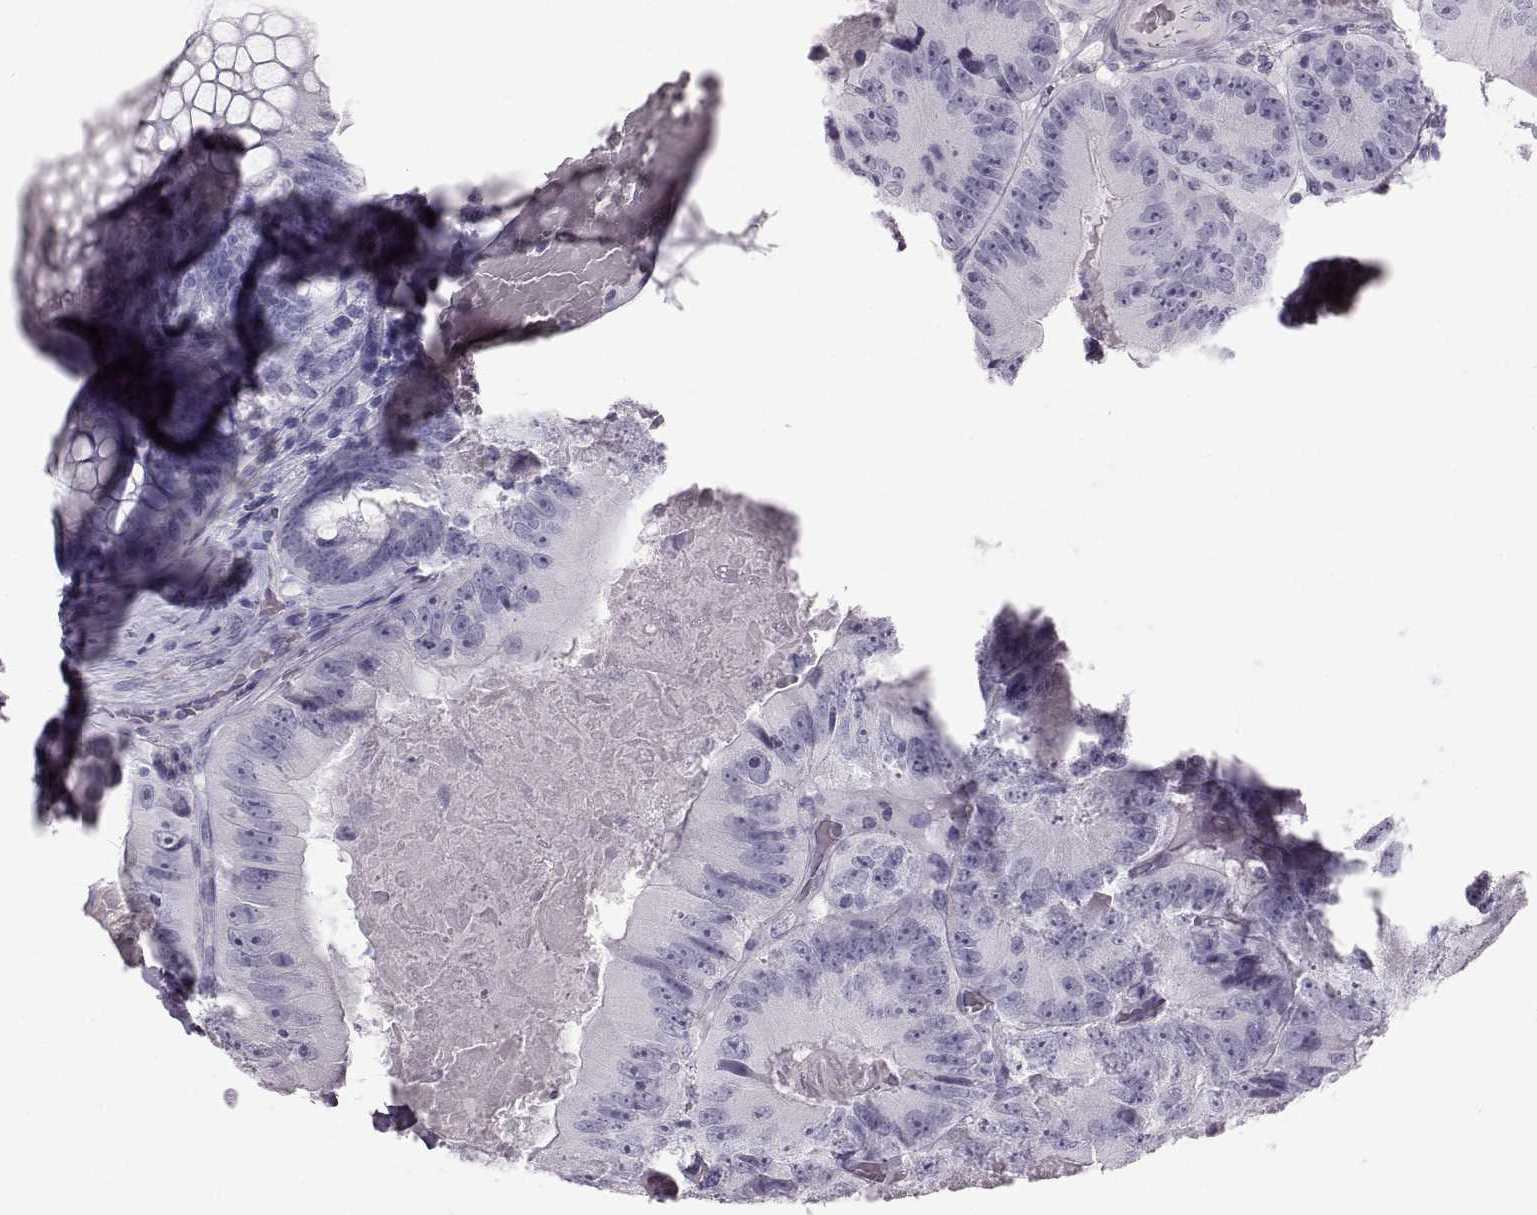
{"staining": {"intensity": "negative", "quantity": "none", "location": "none"}, "tissue": "colorectal cancer", "cell_type": "Tumor cells", "image_type": "cancer", "snomed": [{"axis": "morphology", "description": "Adenocarcinoma, NOS"}, {"axis": "topography", "description": "Colon"}], "caption": "Tumor cells show no significant protein expression in colorectal adenocarcinoma.", "gene": "TCHHL1", "patient": {"sex": "female", "age": 86}}